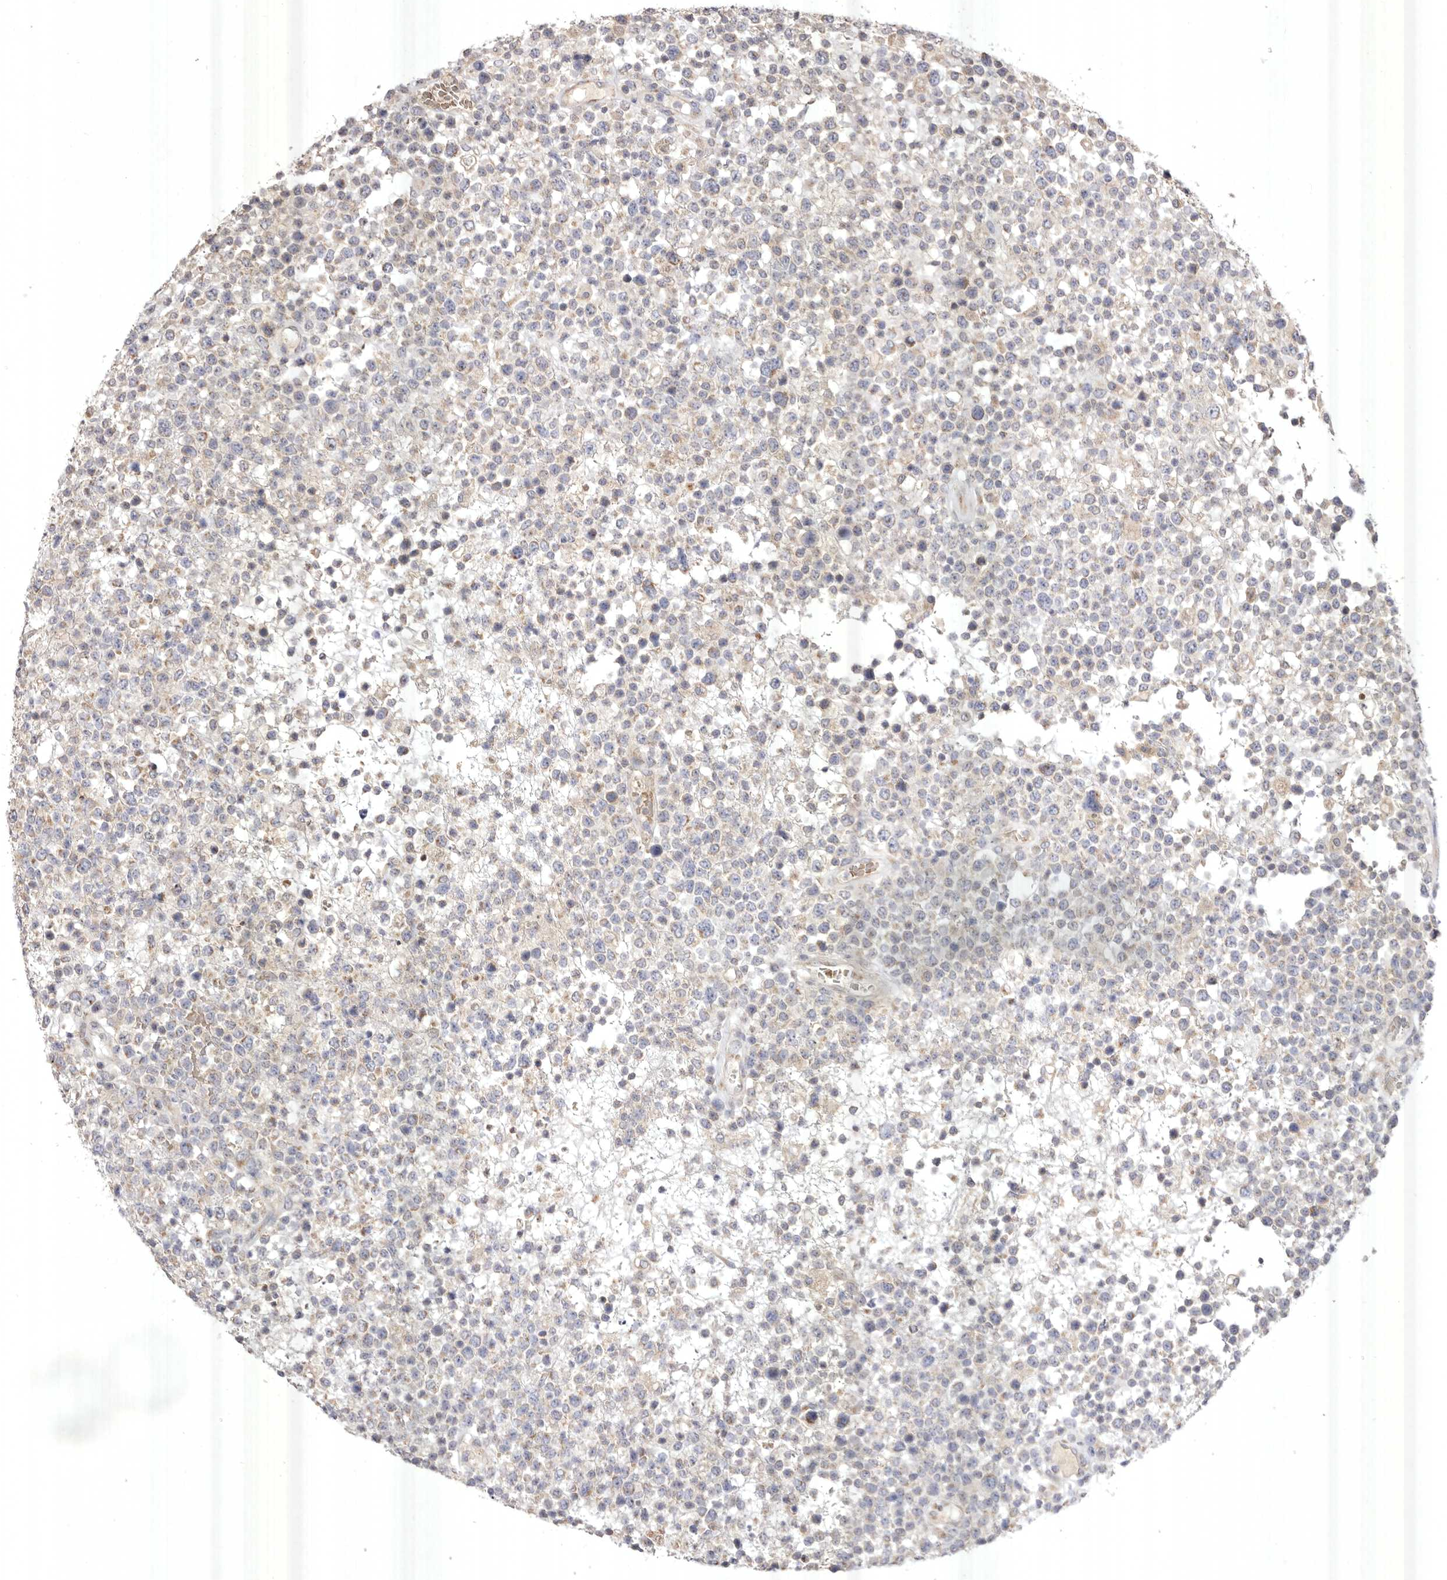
{"staining": {"intensity": "negative", "quantity": "none", "location": "none"}, "tissue": "lymphoma", "cell_type": "Tumor cells", "image_type": "cancer", "snomed": [{"axis": "morphology", "description": "Malignant lymphoma, non-Hodgkin's type, High grade"}, {"axis": "topography", "description": "Colon"}], "caption": "This is a image of immunohistochemistry (IHC) staining of high-grade malignant lymphoma, non-Hodgkin's type, which shows no staining in tumor cells. (DAB (3,3'-diaminobenzidine) immunohistochemistry (IHC) with hematoxylin counter stain).", "gene": "USP24", "patient": {"sex": "female", "age": 53}}